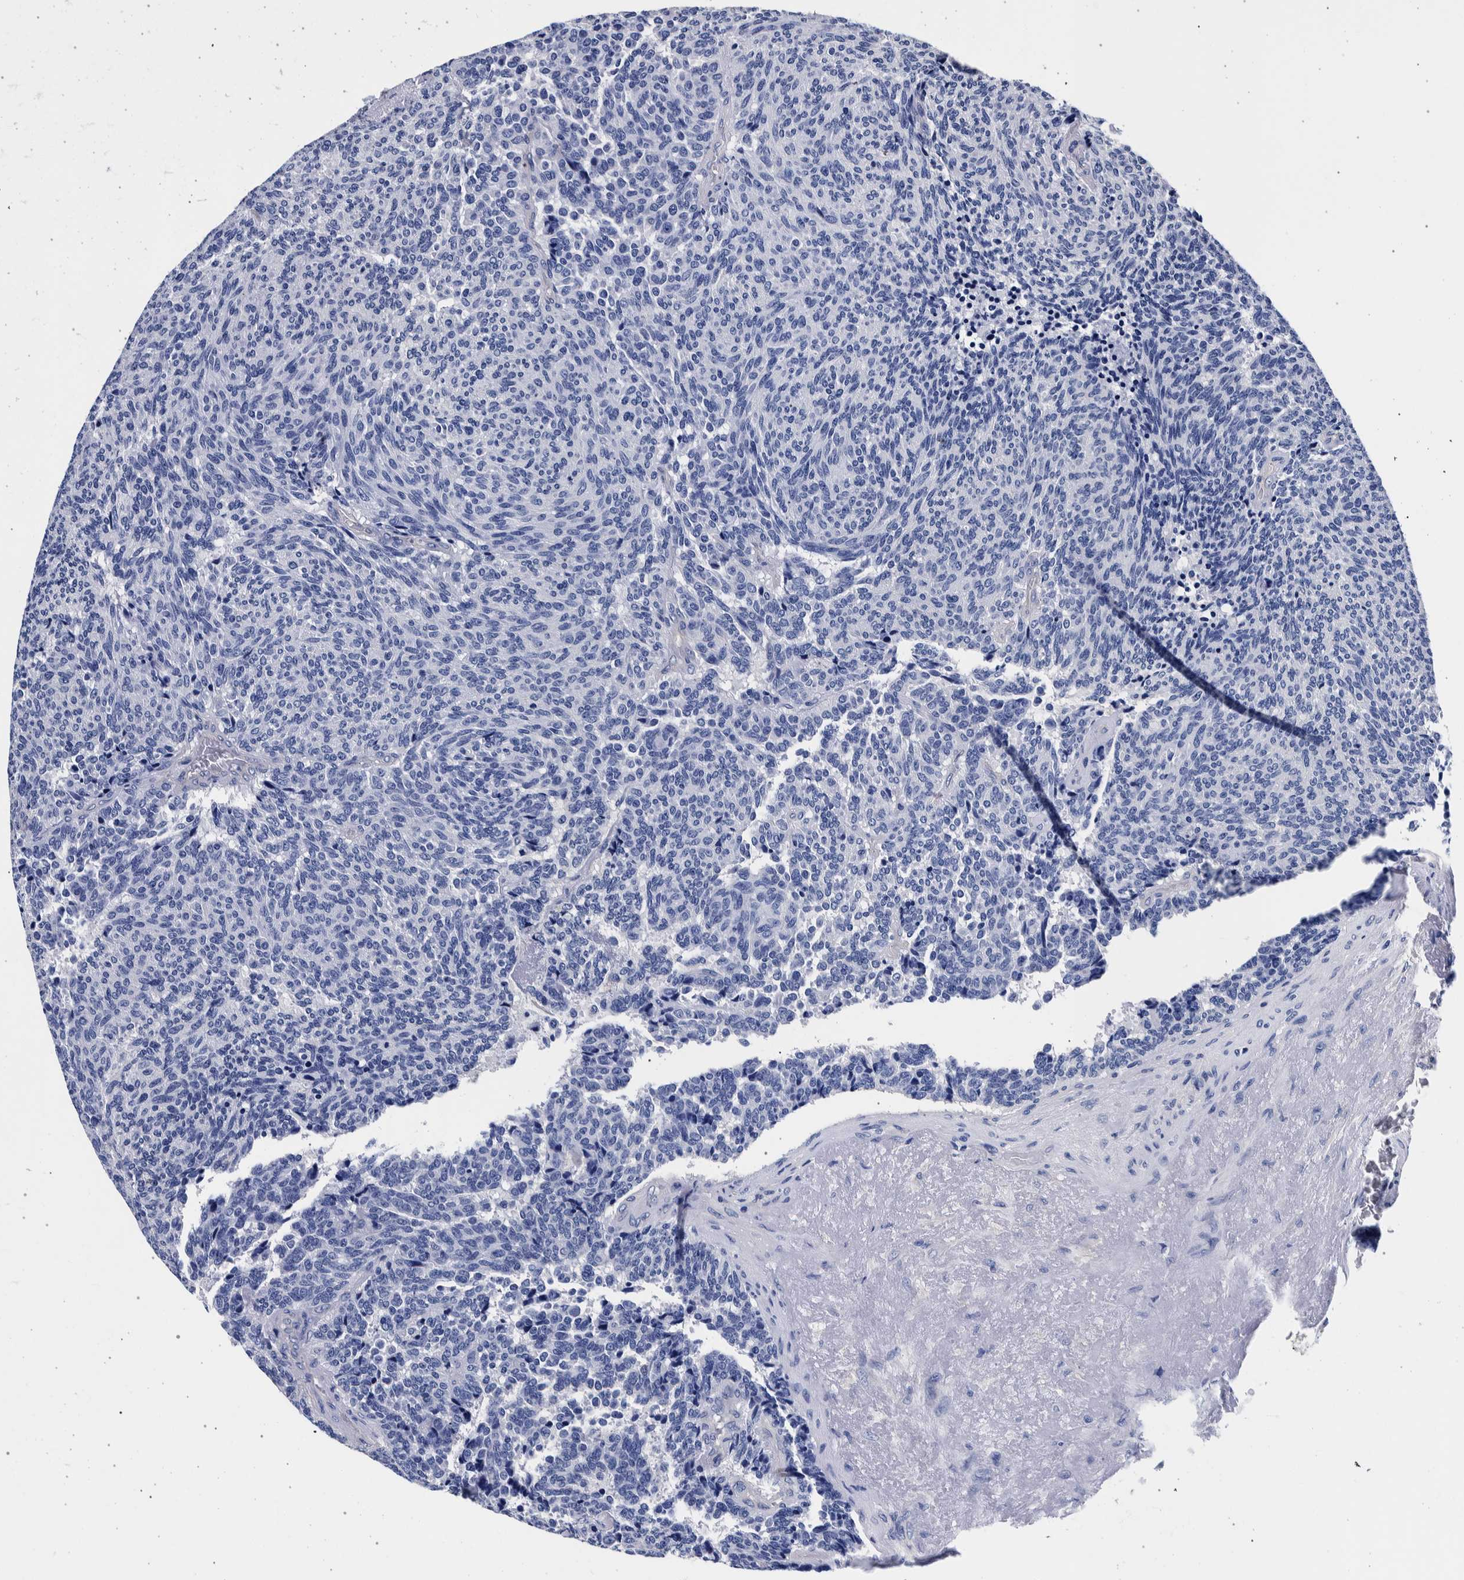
{"staining": {"intensity": "negative", "quantity": "none", "location": "none"}, "tissue": "carcinoid", "cell_type": "Tumor cells", "image_type": "cancer", "snomed": [{"axis": "morphology", "description": "Carcinoid, malignant, NOS"}, {"axis": "topography", "description": "Pancreas"}], "caption": "Immunohistochemistry of carcinoid demonstrates no expression in tumor cells.", "gene": "NIBAN2", "patient": {"sex": "female", "age": 54}}